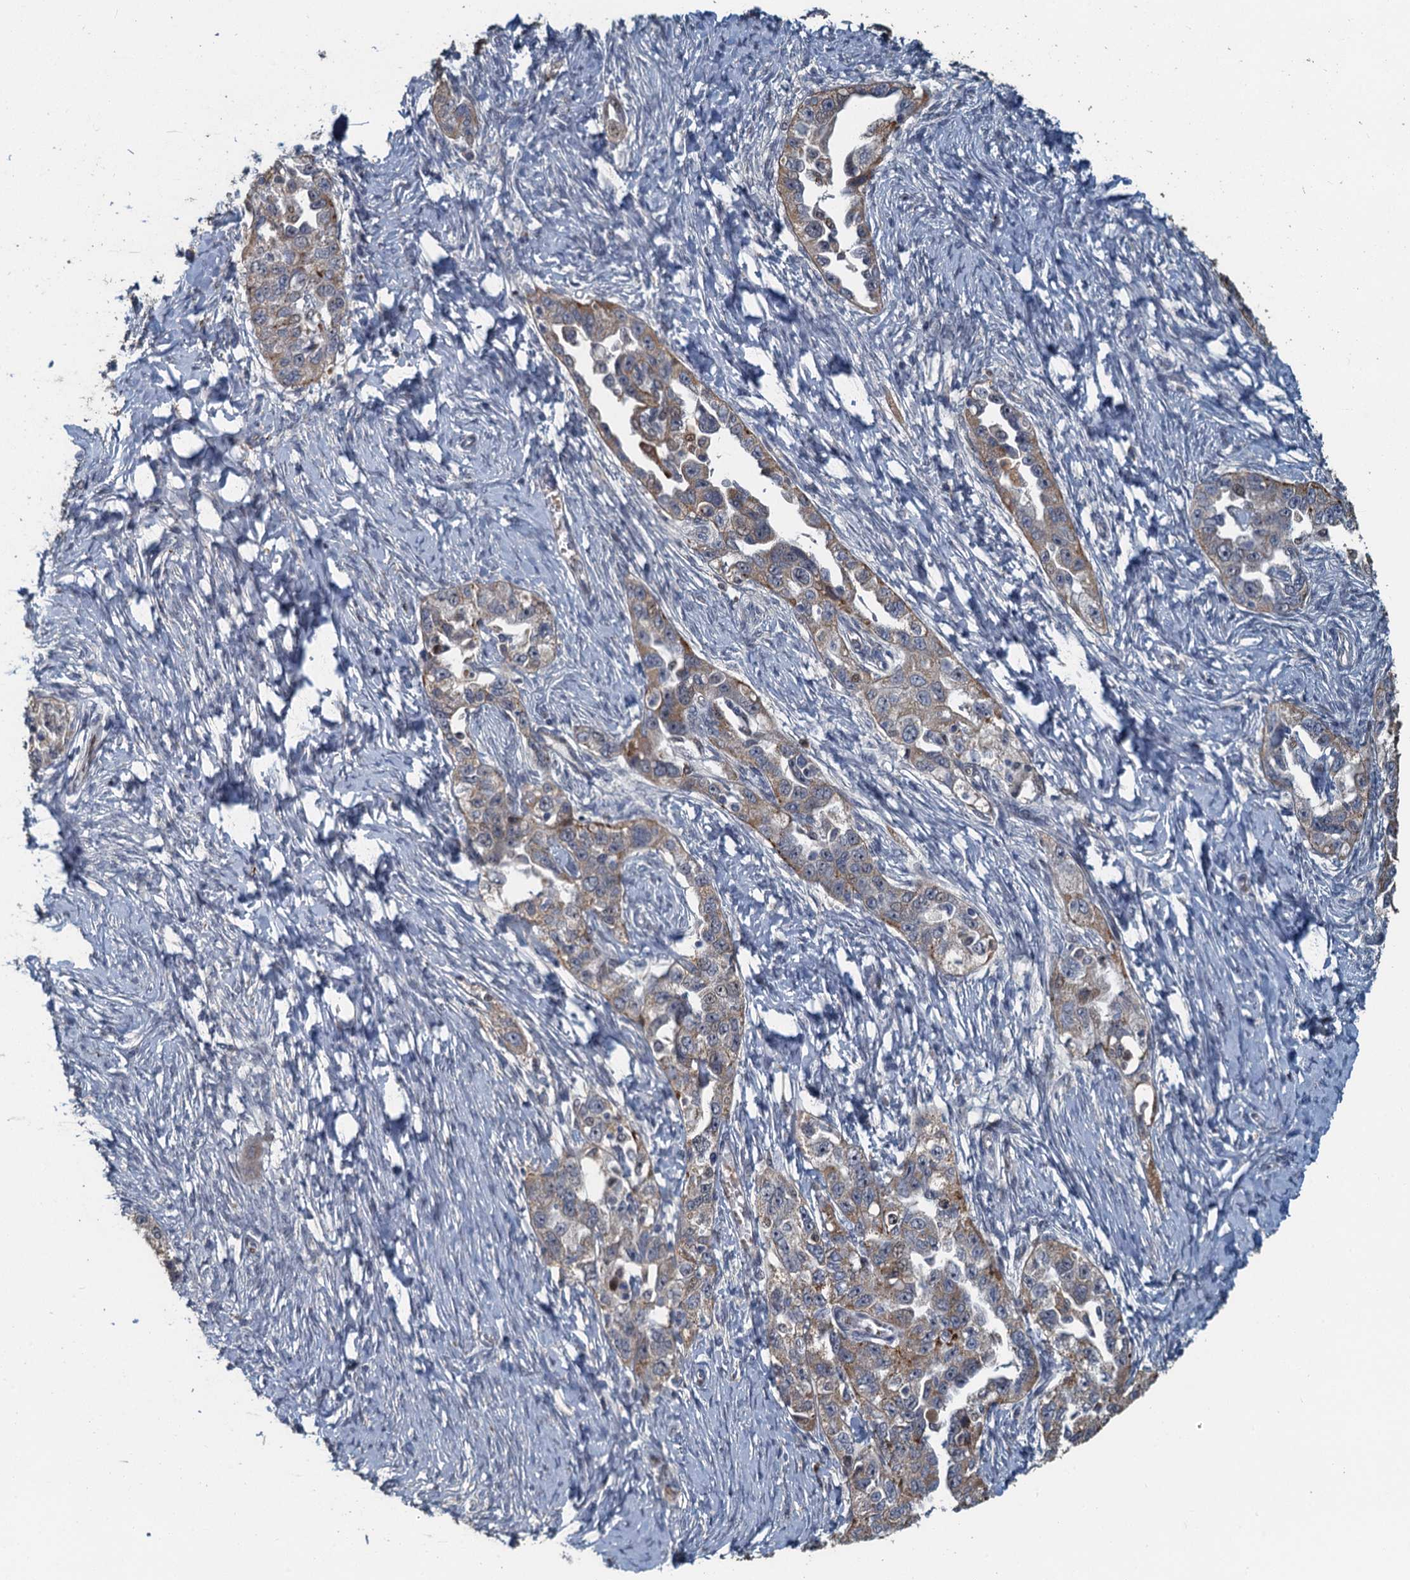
{"staining": {"intensity": "weak", "quantity": "25%-75%", "location": "cytoplasmic/membranous"}, "tissue": "ovarian cancer", "cell_type": "Tumor cells", "image_type": "cancer", "snomed": [{"axis": "morphology", "description": "Carcinoma, NOS"}, {"axis": "morphology", "description": "Cystadenocarcinoma, serous, NOS"}, {"axis": "topography", "description": "Ovary"}], "caption": "Immunohistochemistry of ovarian serous cystadenocarcinoma exhibits low levels of weak cytoplasmic/membranous positivity in approximately 25%-75% of tumor cells.", "gene": "AGRN", "patient": {"sex": "female", "age": 69}}